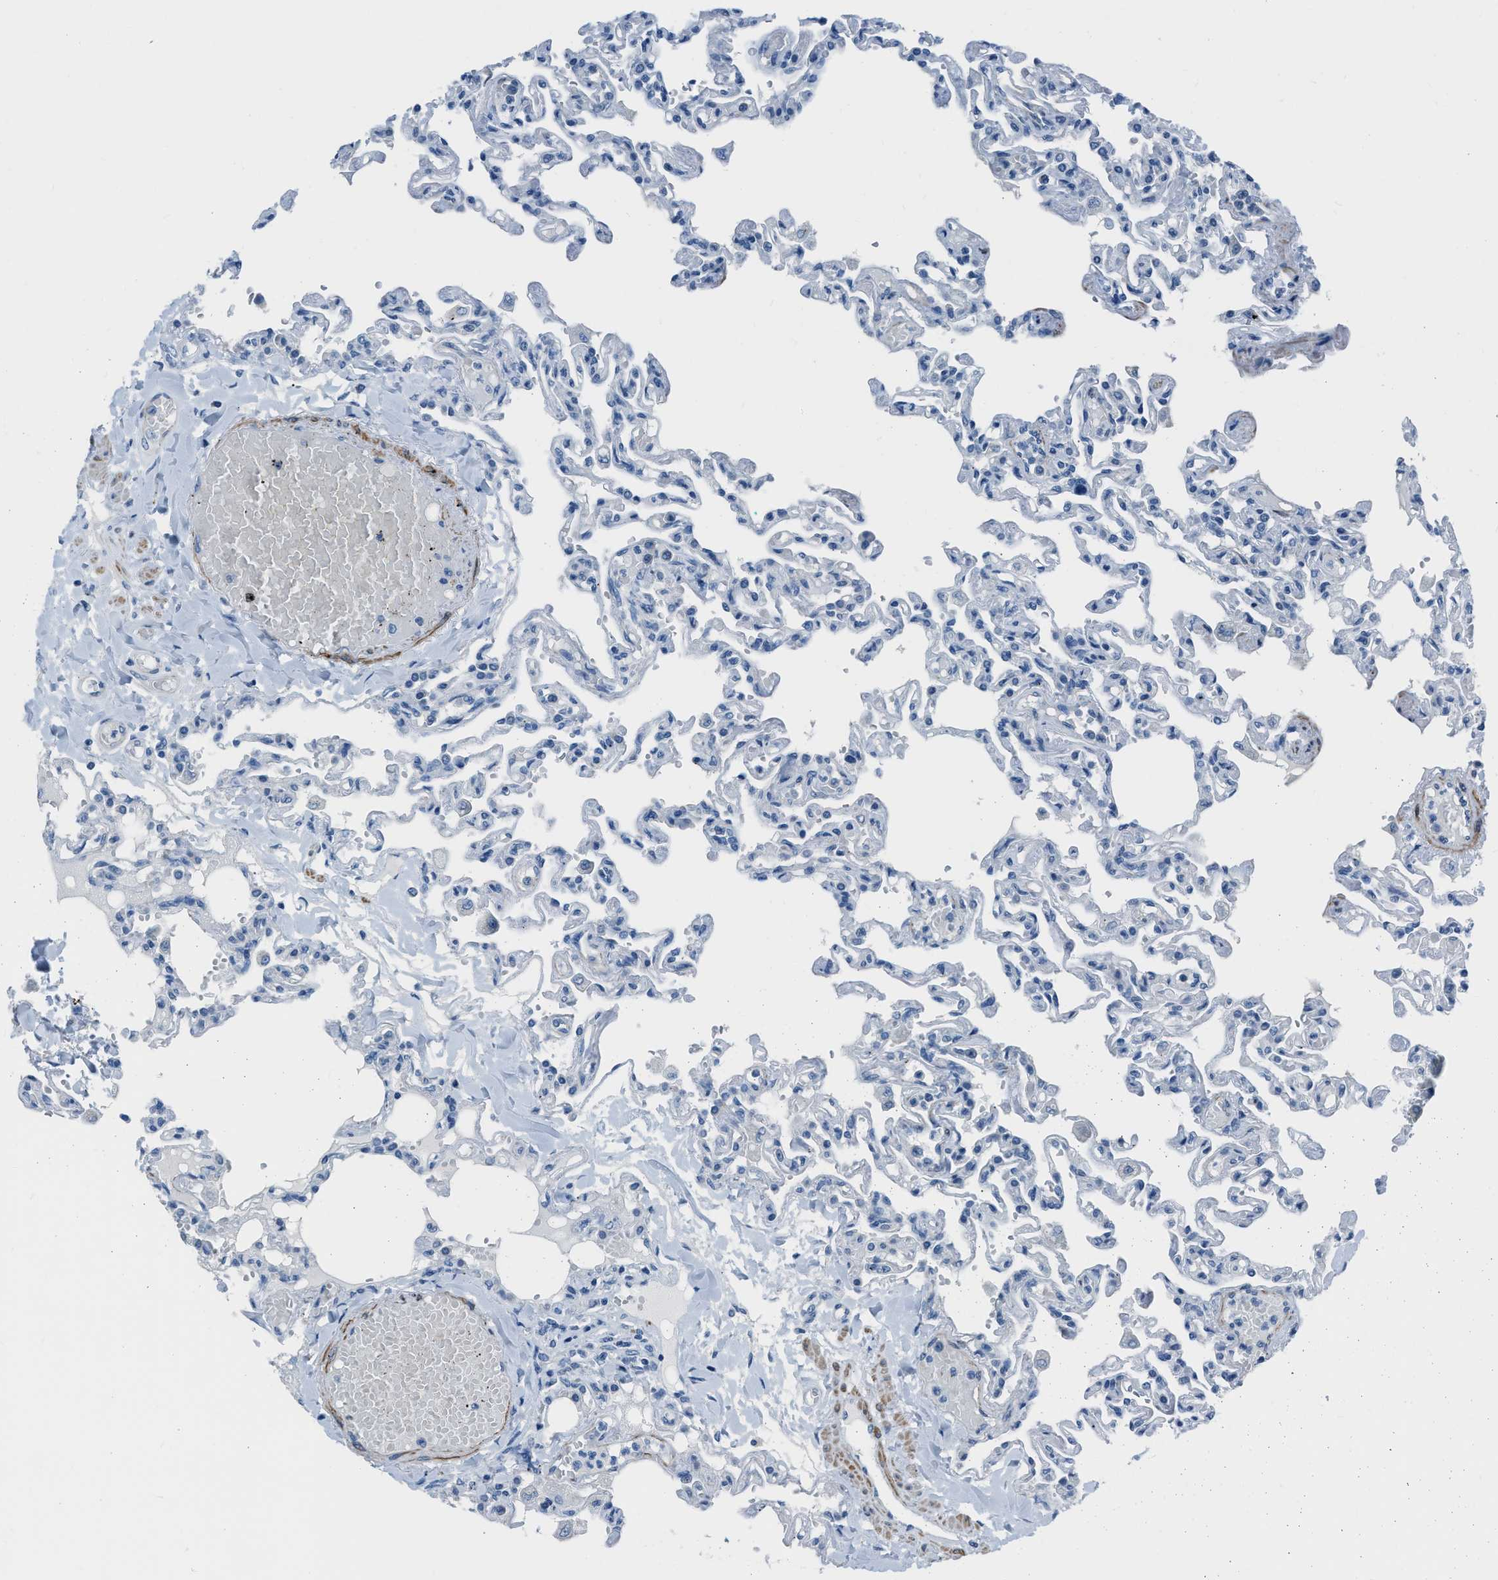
{"staining": {"intensity": "negative", "quantity": "none", "location": "none"}, "tissue": "lung", "cell_type": "Alveolar cells", "image_type": "normal", "snomed": [{"axis": "morphology", "description": "Normal tissue, NOS"}, {"axis": "topography", "description": "Lung"}], "caption": "High magnification brightfield microscopy of benign lung stained with DAB (3,3'-diaminobenzidine) (brown) and counterstained with hematoxylin (blue): alveolar cells show no significant staining. Brightfield microscopy of IHC stained with DAB (brown) and hematoxylin (blue), captured at high magnification.", "gene": "SPATC1L", "patient": {"sex": "male", "age": 21}}